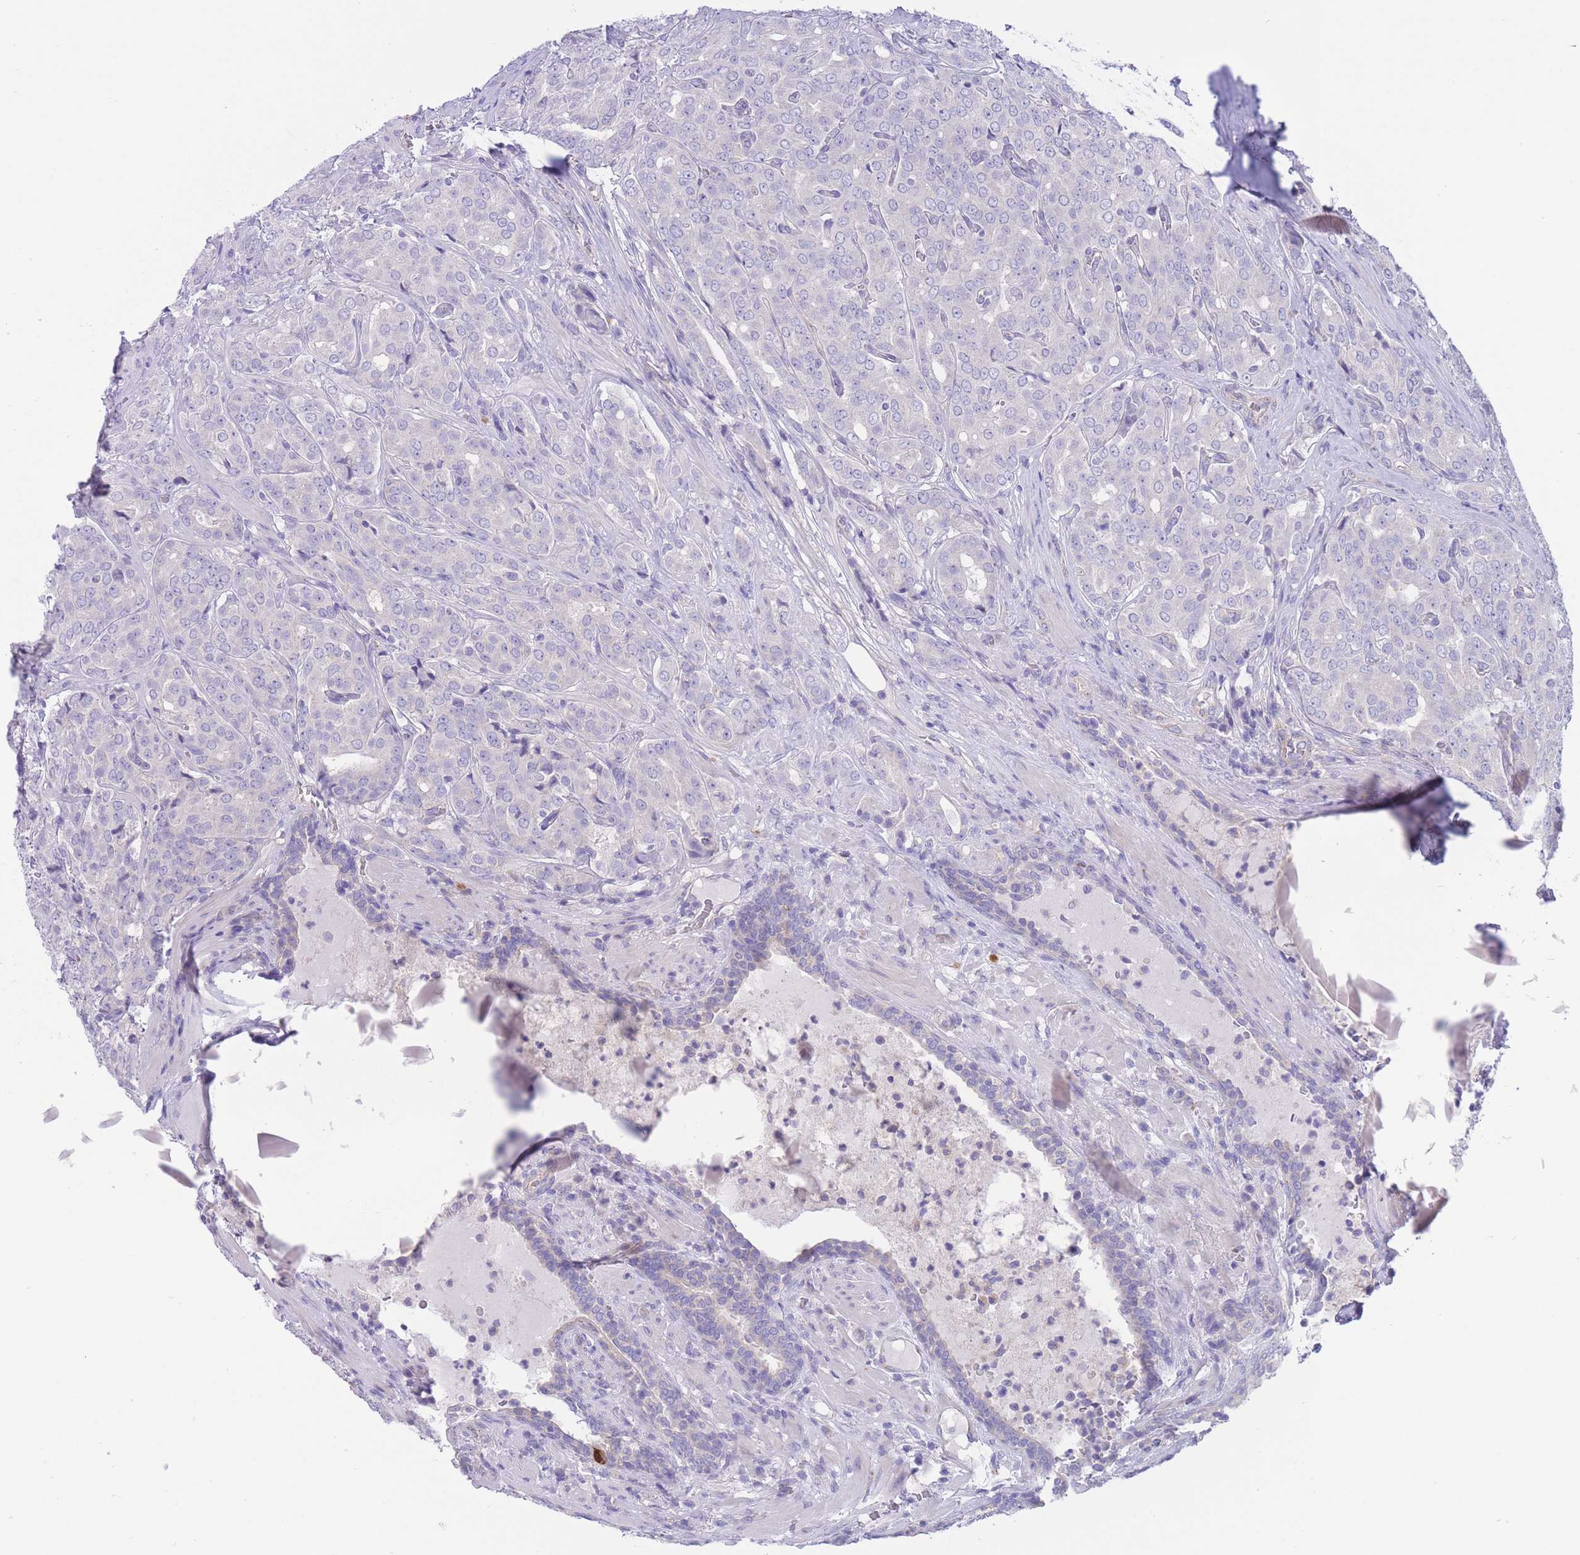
{"staining": {"intensity": "negative", "quantity": "none", "location": "none"}, "tissue": "prostate cancer", "cell_type": "Tumor cells", "image_type": "cancer", "snomed": [{"axis": "morphology", "description": "Adenocarcinoma, High grade"}, {"axis": "topography", "description": "Prostate"}], "caption": "Immunohistochemistry (IHC) histopathology image of neoplastic tissue: prostate cancer (adenocarcinoma (high-grade)) stained with DAB (3,3'-diaminobenzidine) displays no significant protein positivity in tumor cells. The staining is performed using DAB (3,3'-diaminobenzidine) brown chromogen with nuclei counter-stained in using hematoxylin.", "gene": "ALS2CL", "patient": {"sex": "male", "age": 68}}